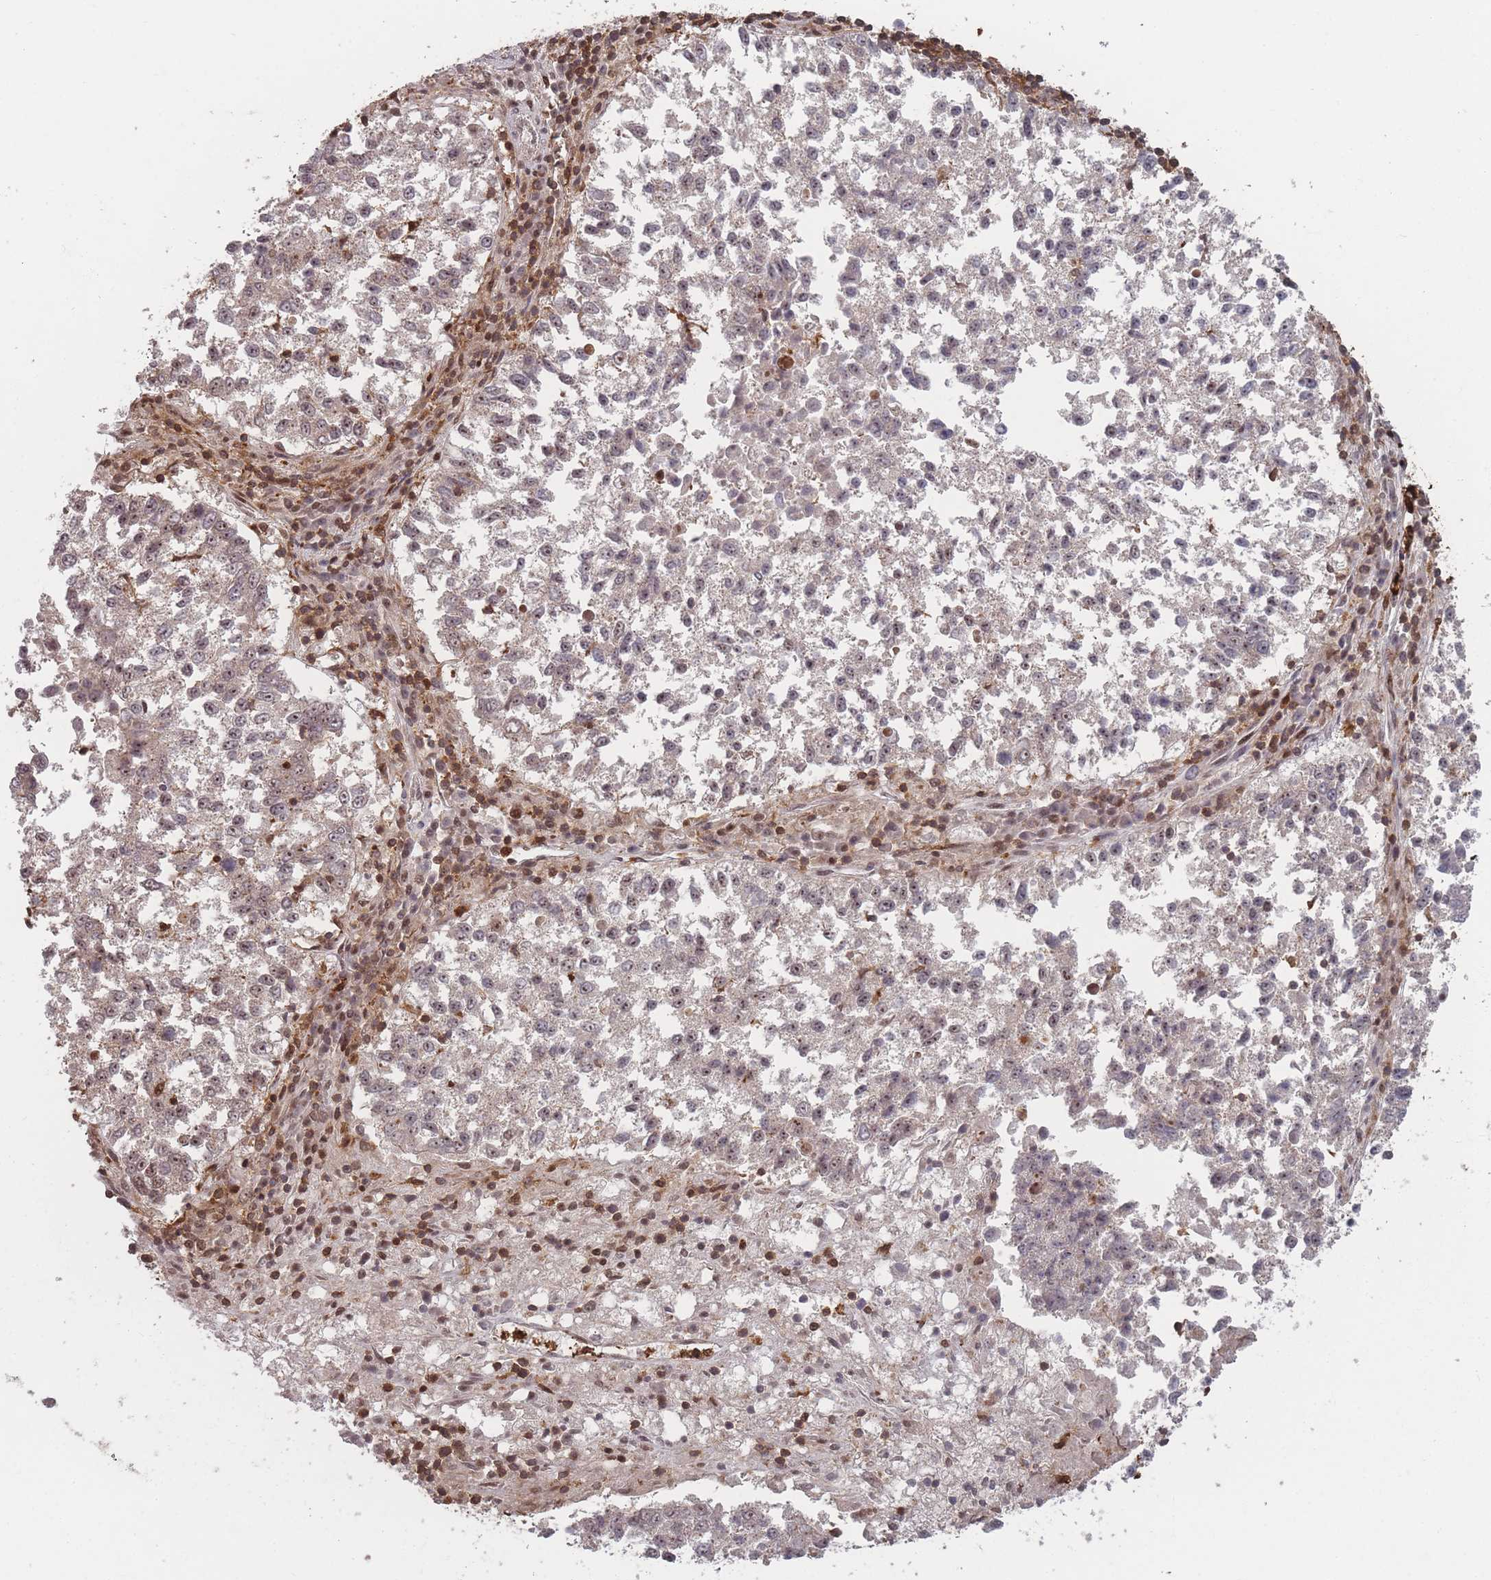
{"staining": {"intensity": "weak", "quantity": "25%-75%", "location": "nuclear"}, "tissue": "lung cancer", "cell_type": "Tumor cells", "image_type": "cancer", "snomed": [{"axis": "morphology", "description": "Squamous cell carcinoma, NOS"}, {"axis": "topography", "description": "Lung"}], "caption": "Immunohistochemical staining of lung cancer shows weak nuclear protein staining in approximately 25%-75% of tumor cells.", "gene": "WDR55", "patient": {"sex": "male", "age": 73}}